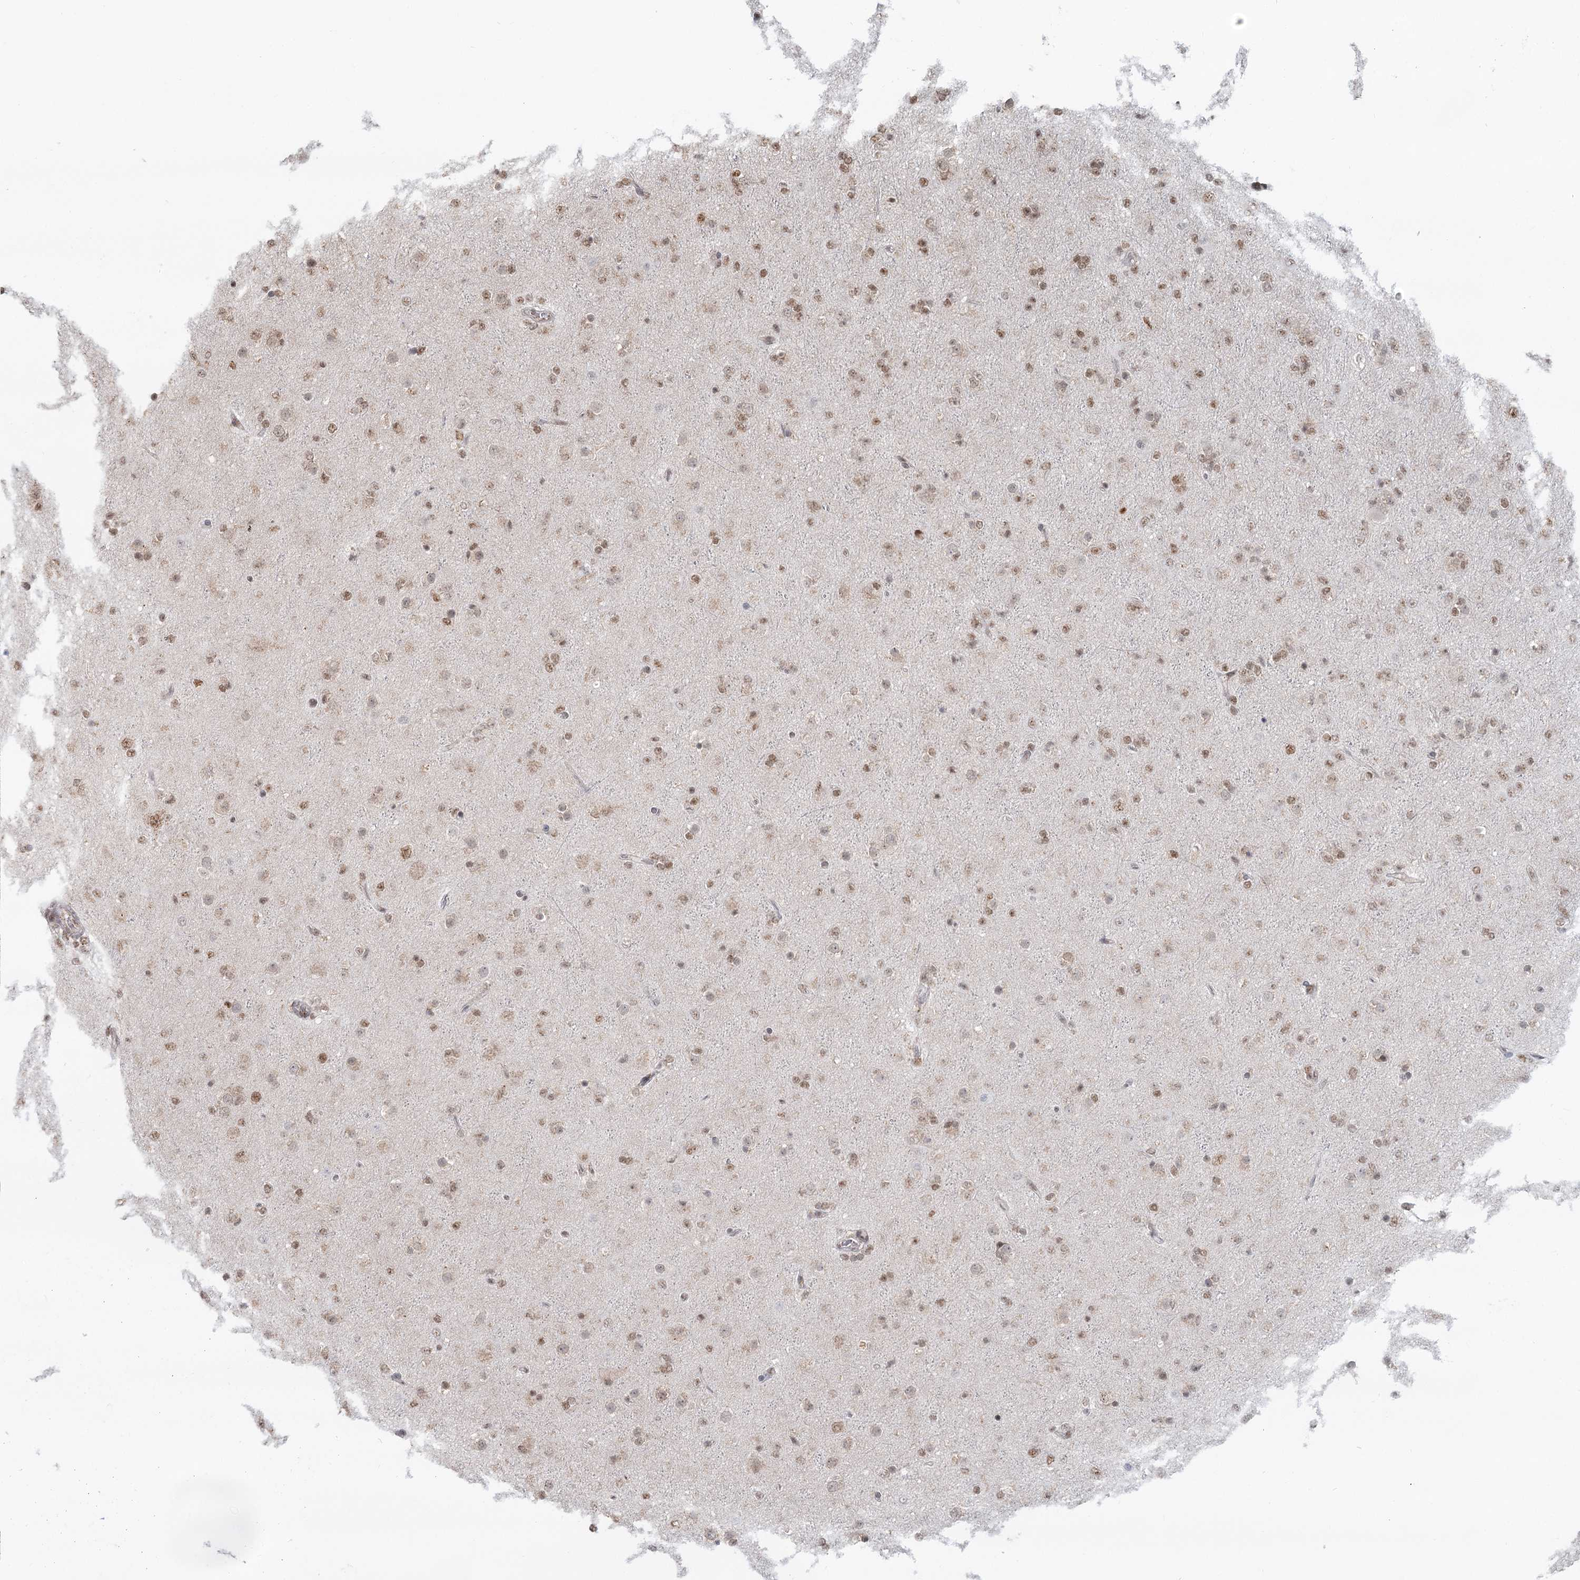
{"staining": {"intensity": "moderate", "quantity": "25%-75%", "location": "nuclear"}, "tissue": "glioma", "cell_type": "Tumor cells", "image_type": "cancer", "snomed": [{"axis": "morphology", "description": "Glioma, malignant, Low grade"}, {"axis": "topography", "description": "Brain"}], "caption": "Tumor cells exhibit medium levels of moderate nuclear expression in approximately 25%-75% of cells in human malignant glioma (low-grade).", "gene": "GPALPP1", "patient": {"sex": "male", "age": 65}}